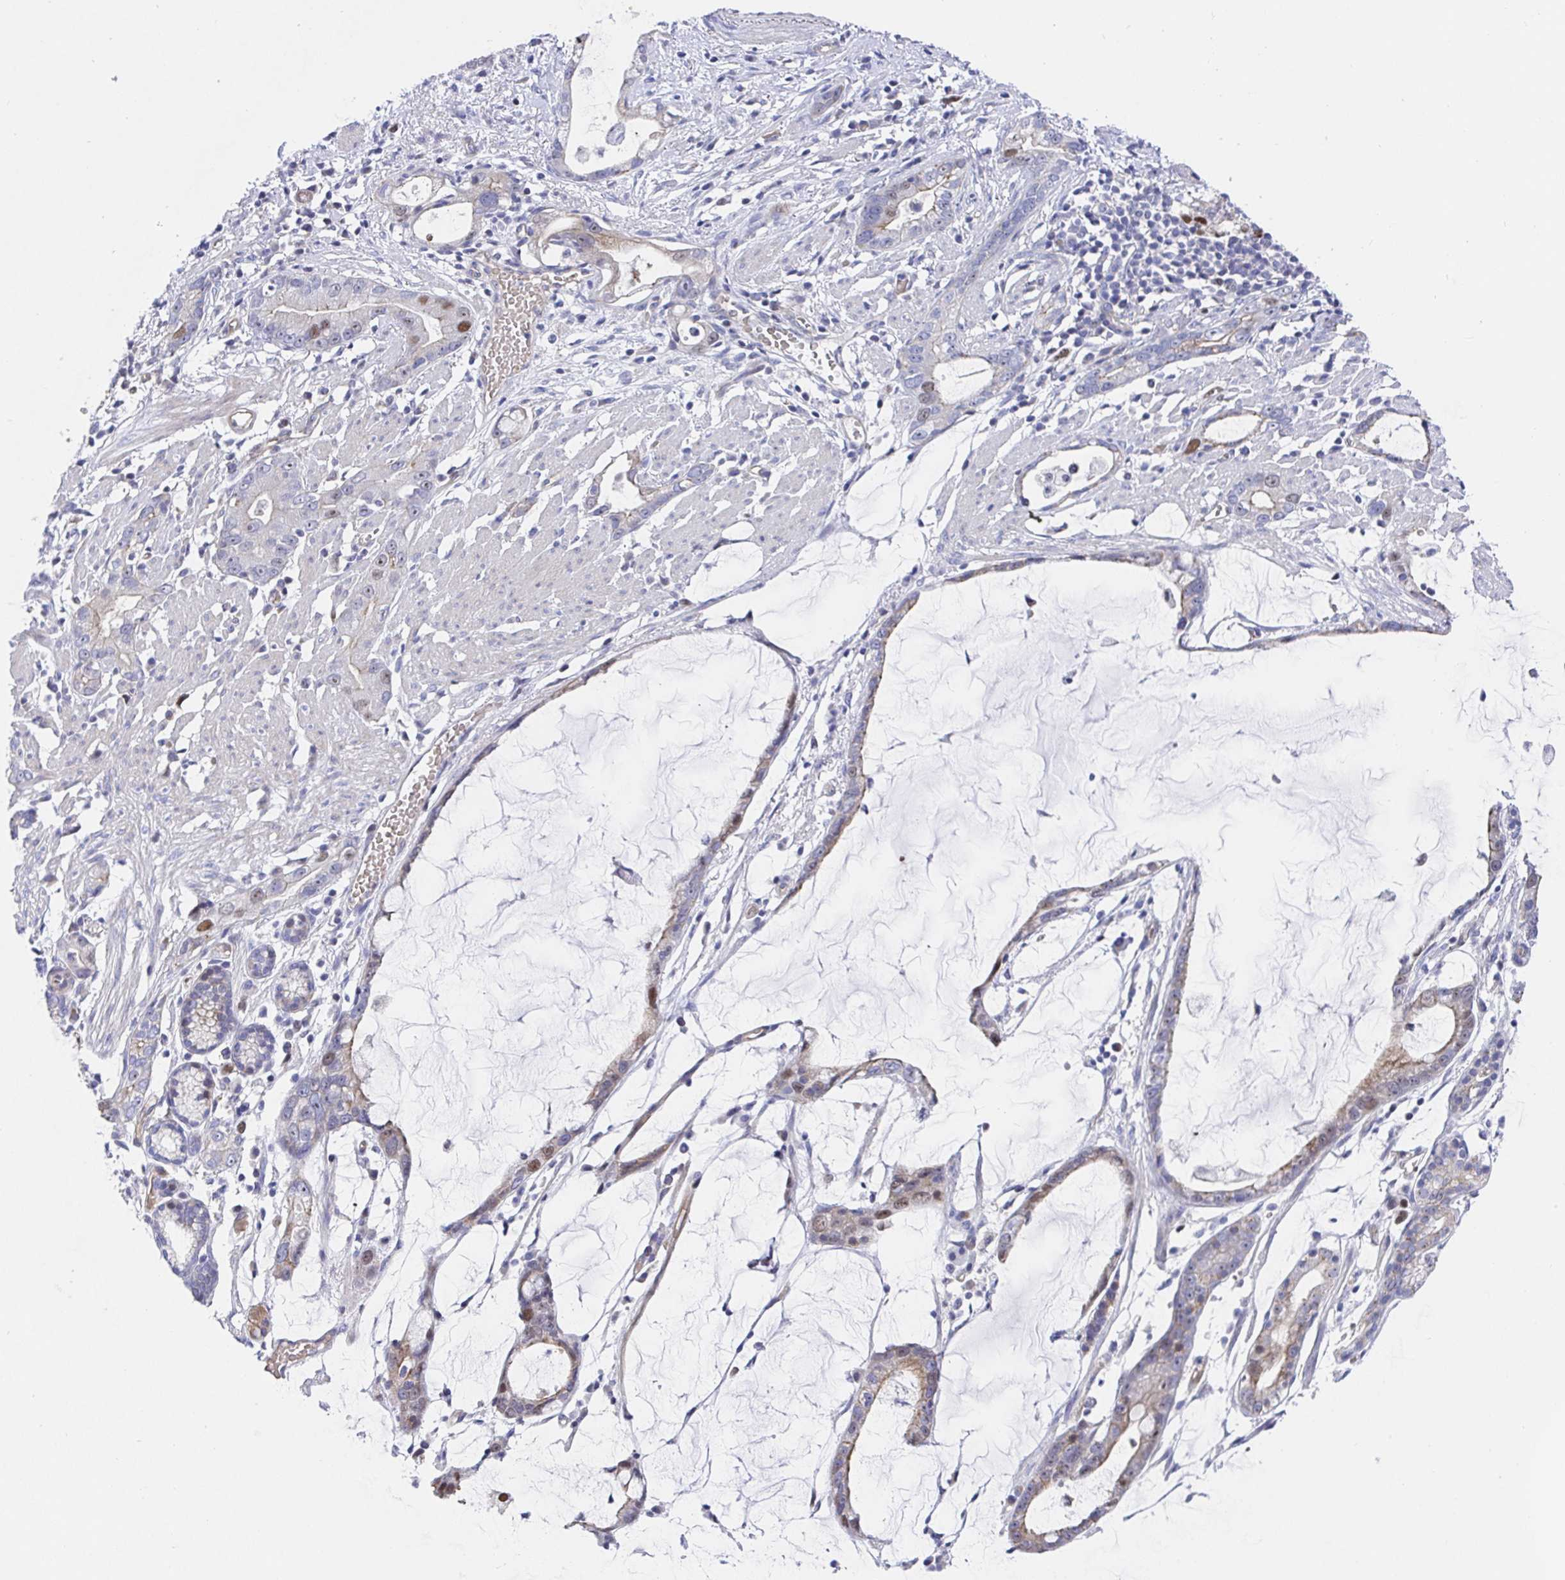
{"staining": {"intensity": "moderate", "quantity": "<25%", "location": "nuclear"}, "tissue": "stomach cancer", "cell_type": "Tumor cells", "image_type": "cancer", "snomed": [{"axis": "morphology", "description": "Adenocarcinoma, NOS"}, {"axis": "topography", "description": "Stomach"}], "caption": "Approximately <25% of tumor cells in human stomach cancer show moderate nuclear protein staining as visualized by brown immunohistochemical staining.", "gene": "TIMELESS", "patient": {"sex": "male", "age": 55}}